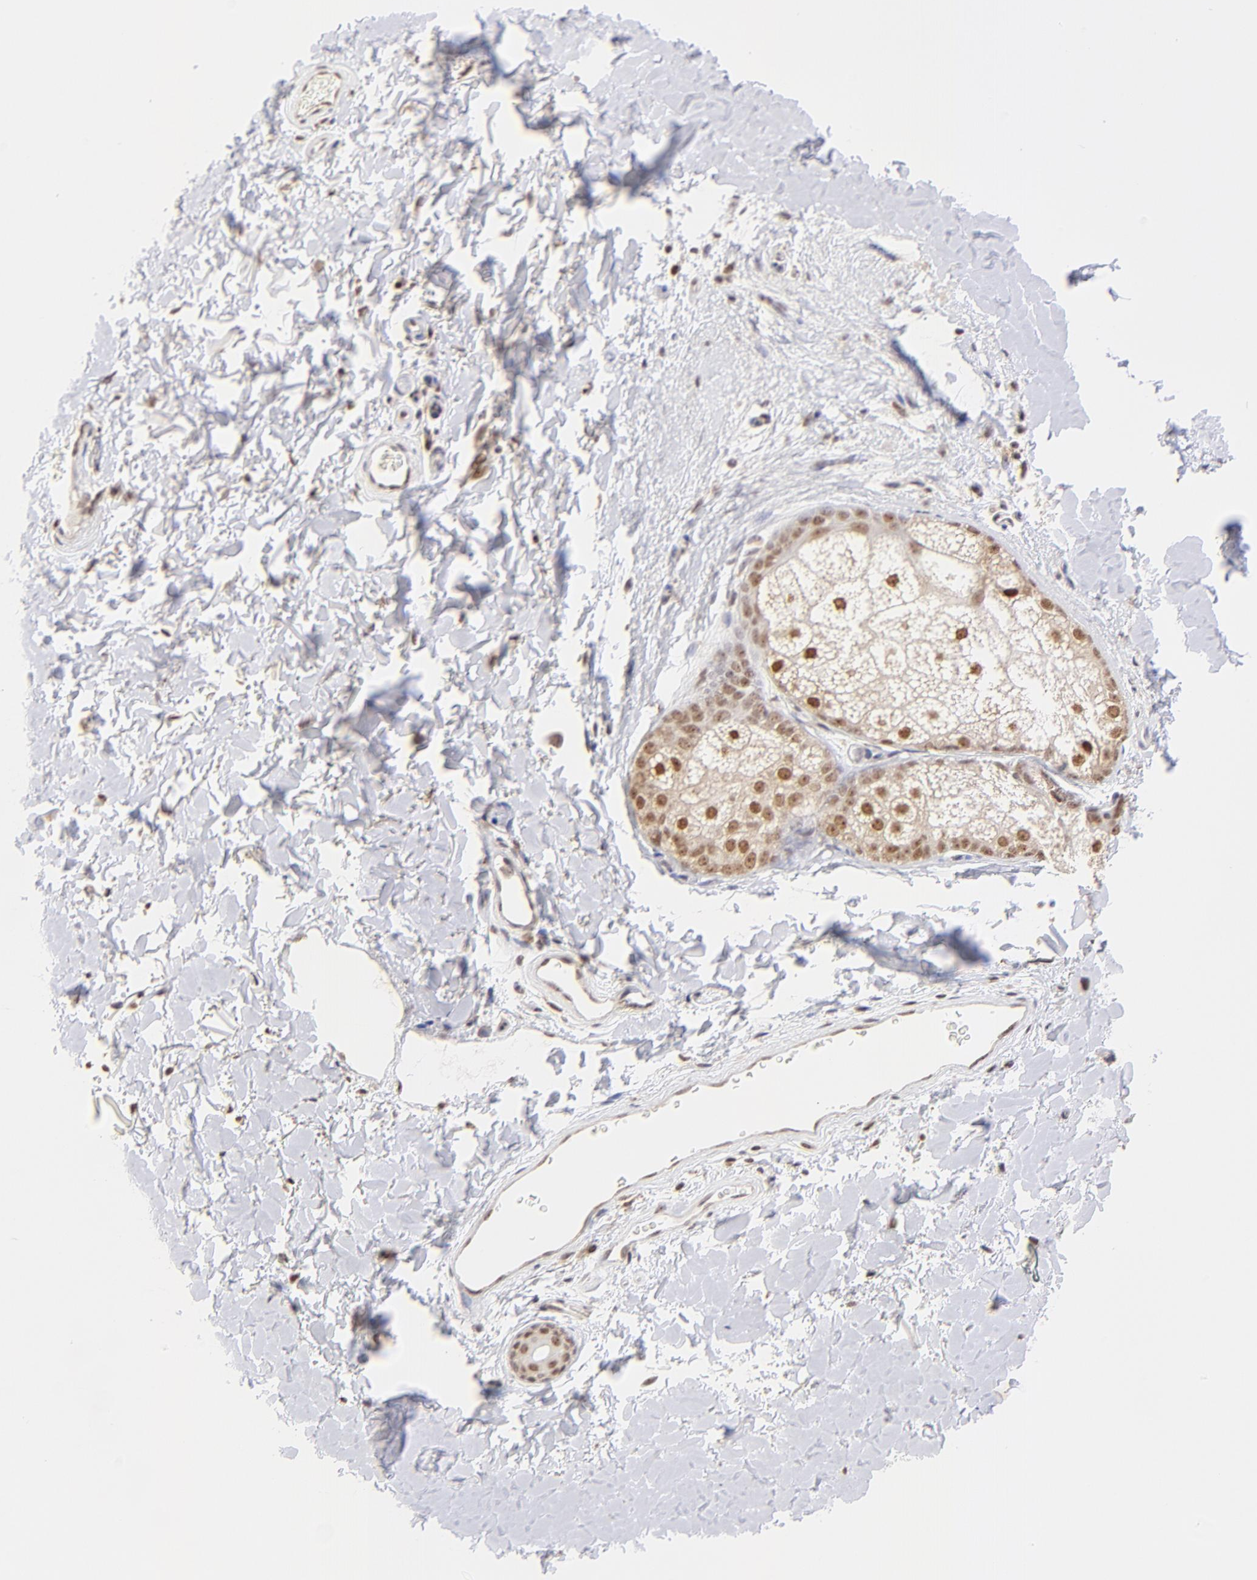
{"staining": {"intensity": "moderate", "quantity": "25%-75%", "location": "cytoplasmic/membranous"}, "tissue": "skin", "cell_type": "Fibroblasts", "image_type": "normal", "snomed": [{"axis": "morphology", "description": "Normal tissue, NOS"}, {"axis": "topography", "description": "Skin"}], "caption": "Immunohistochemical staining of normal human skin reveals moderate cytoplasmic/membranous protein expression in approximately 25%-75% of fibroblasts. The protein is stained brown, and the nuclei are stained in blue (DAB IHC with brightfield microscopy, high magnification).", "gene": "ZNF670", "patient": {"sex": "male", "age": 63}}